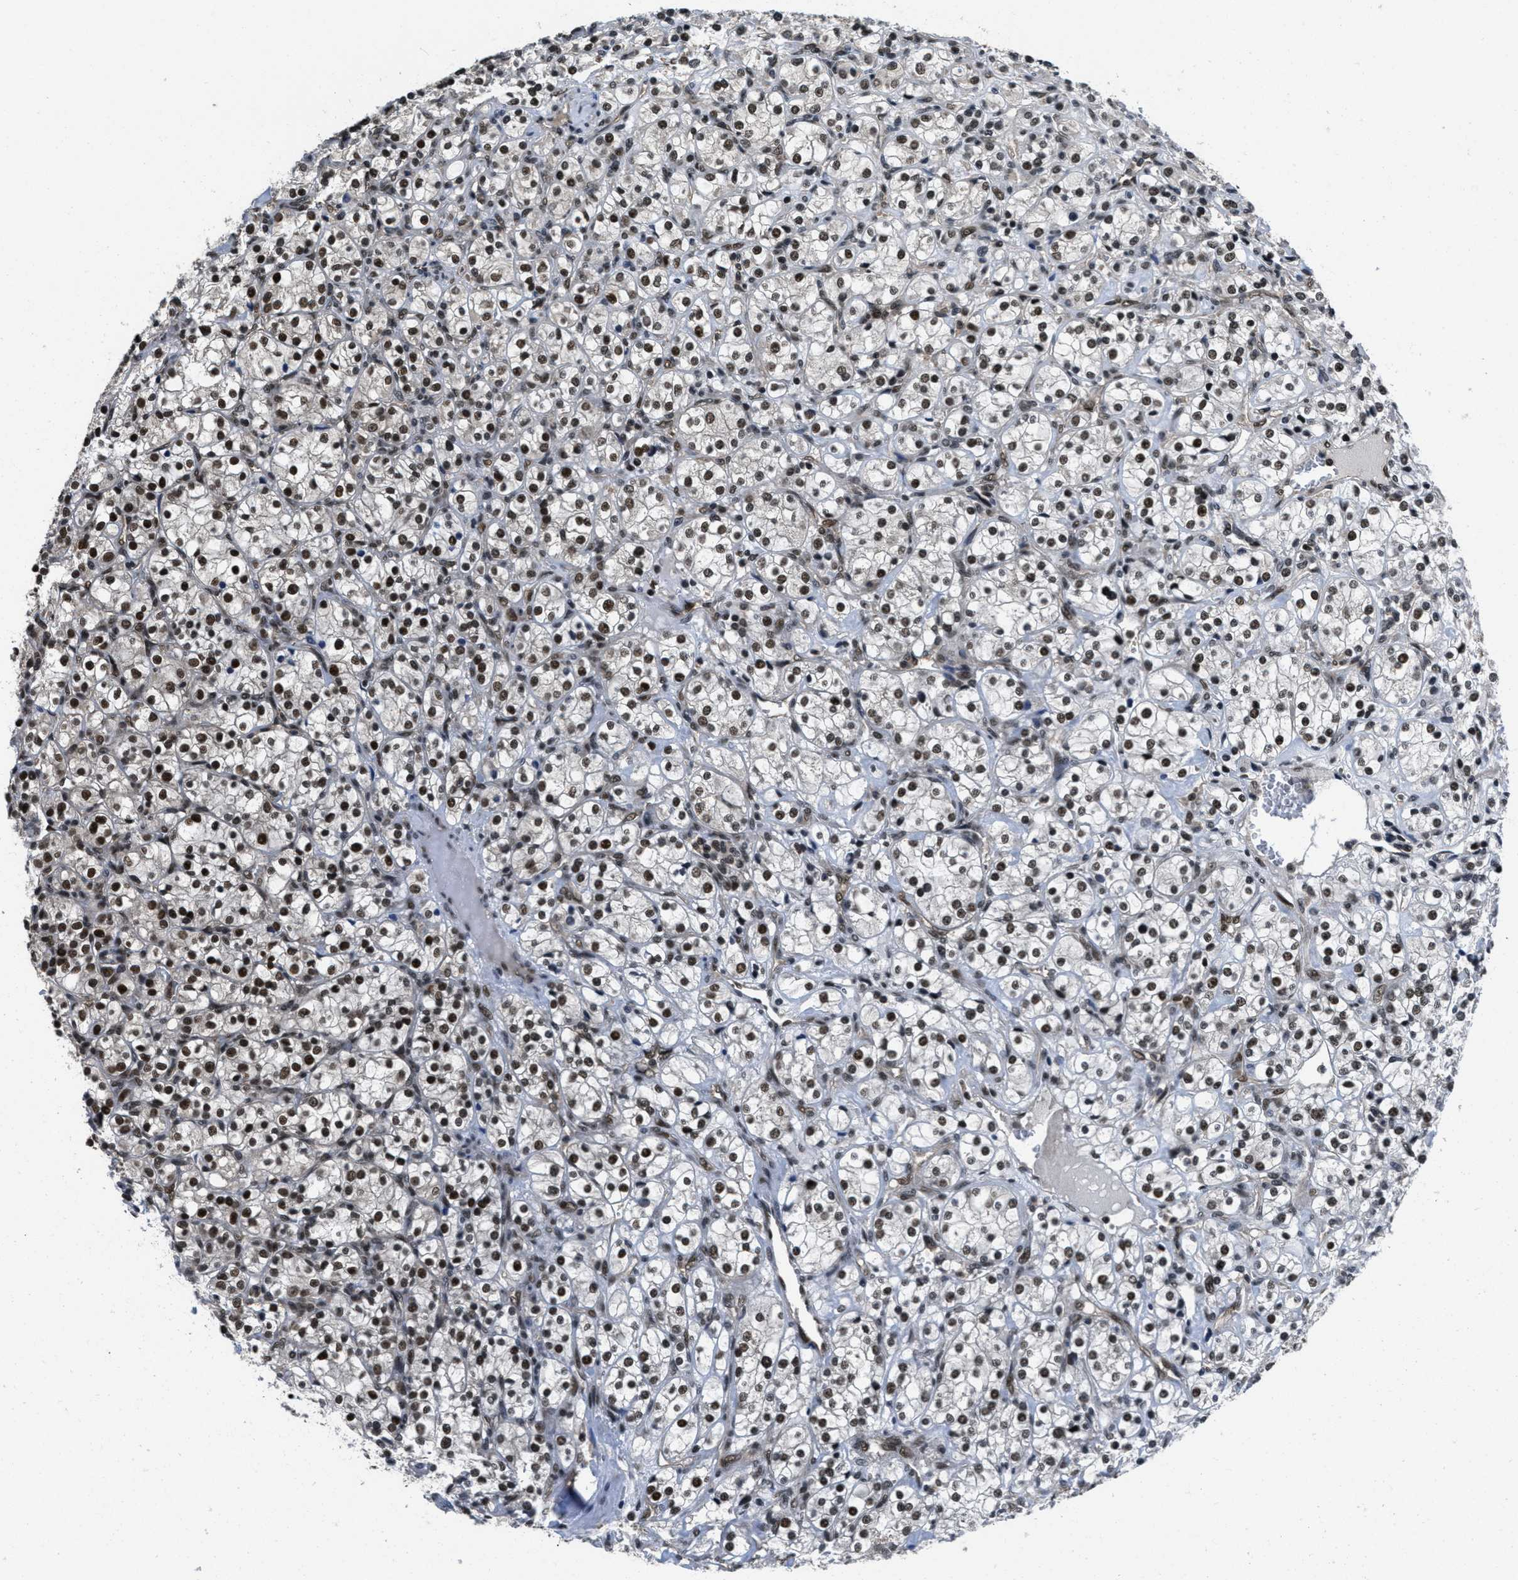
{"staining": {"intensity": "strong", "quantity": ">75%", "location": "nuclear"}, "tissue": "renal cancer", "cell_type": "Tumor cells", "image_type": "cancer", "snomed": [{"axis": "morphology", "description": "Adenocarcinoma, NOS"}, {"axis": "topography", "description": "Kidney"}], "caption": "Immunohistochemical staining of human renal adenocarcinoma exhibits high levels of strong nuclear protein positivity in approximately >75% of tumor cells. Immunohistochemistry stains the protein in brown and the nuclei are stained blue.", "gene": "CUL4B", "patient": {"sex": "male", "age": 77}}